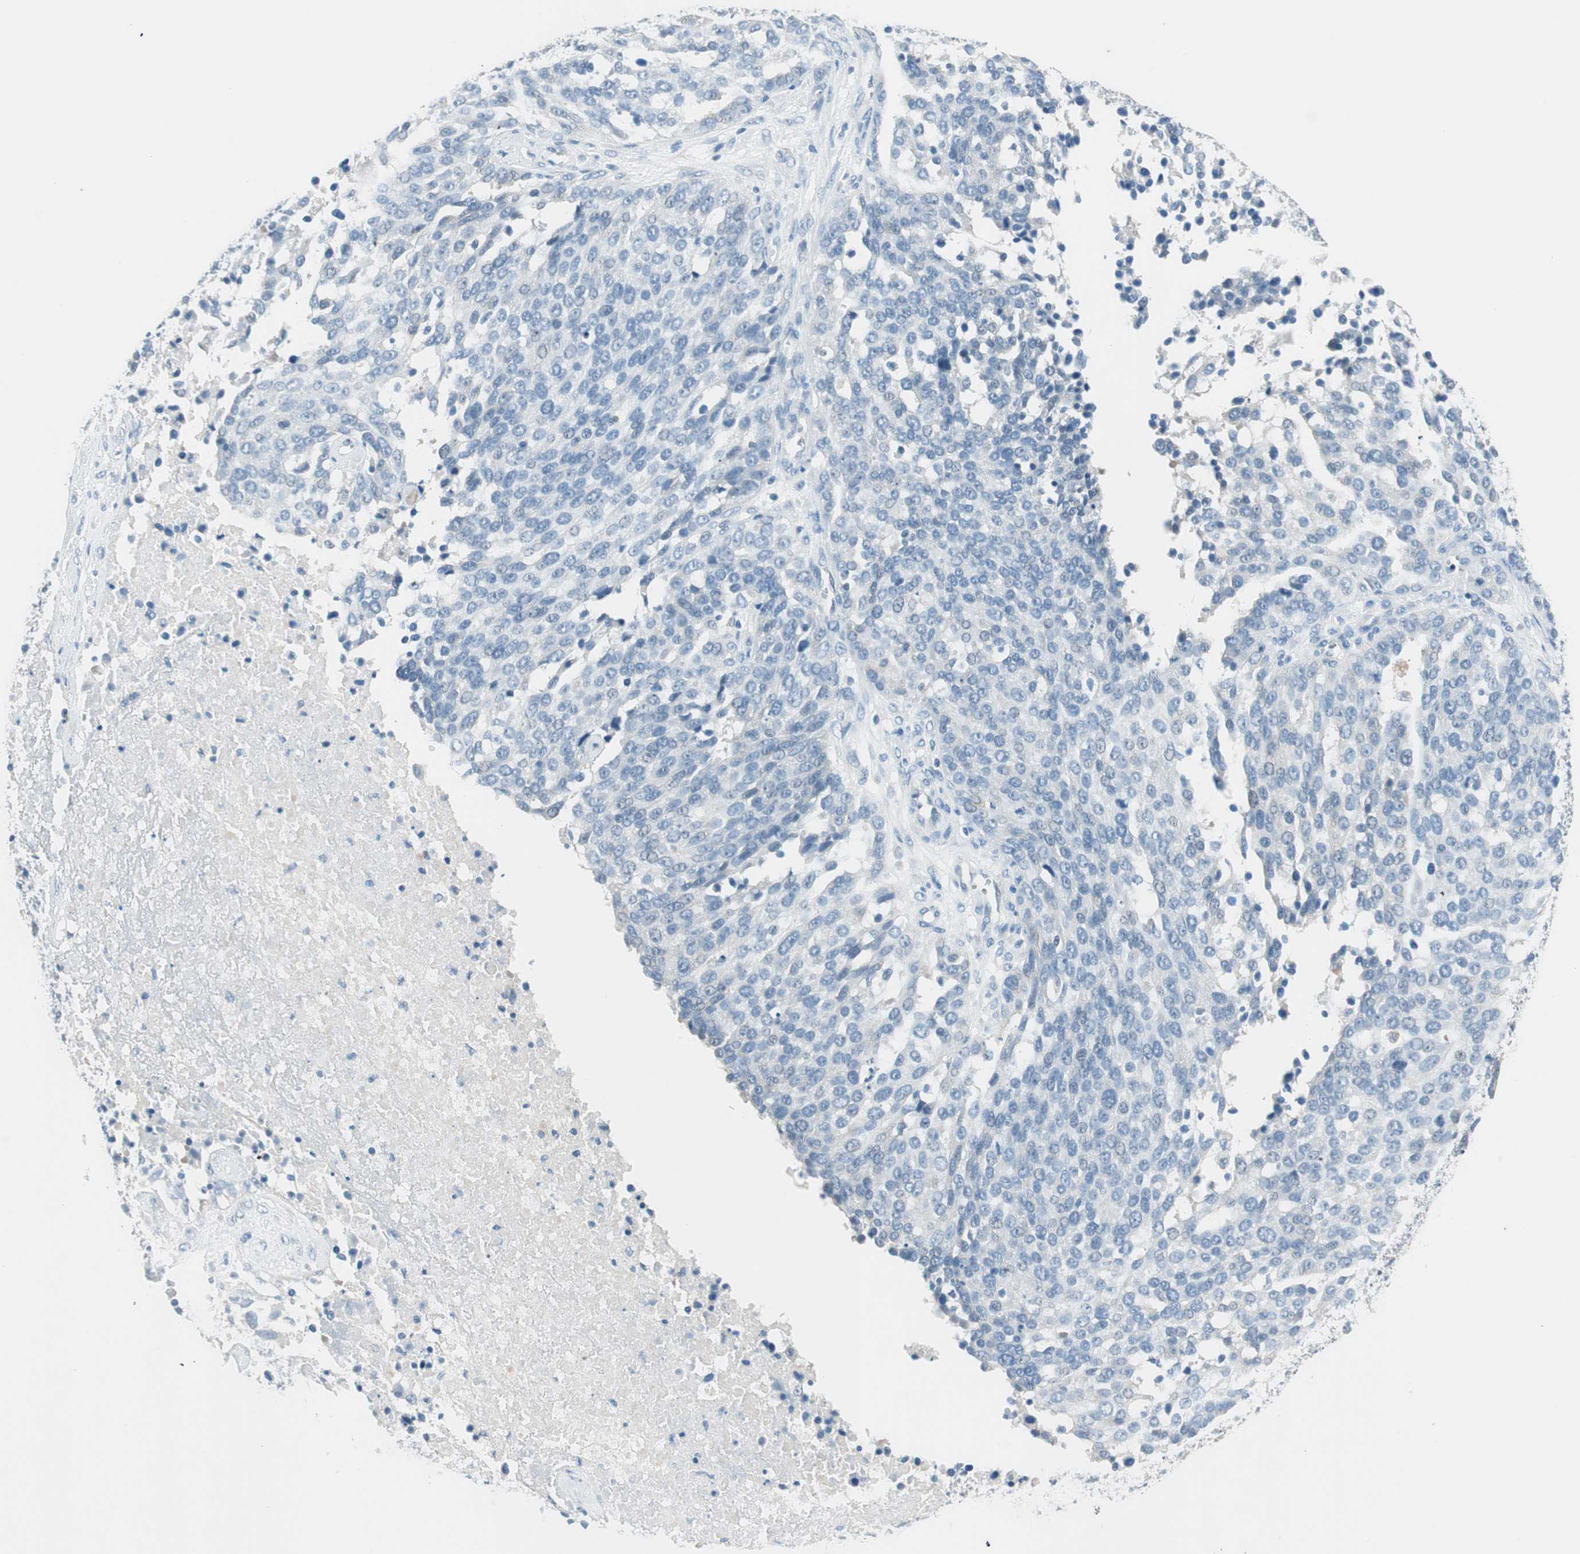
{"staining": {"intensity": "negative", "quantity": "none", "location": "none"}, "tissue": "ovarian cancer", "cell_type": "Tumor cells", "image_type": "cancer", "snomed": [{"axis": "morphology", "description": "Cystadenocarcinoma, serous, NOS"}, {"axis": "topography", "description": "Ovary"}], "caption": "A histopathology image of serous cystadenocarcinoma (ovarian) stained for a protein reveals no brown staining in tumor cells.", "gene": "GNAO1", "patient": {"sex": "female", "age": 44}}